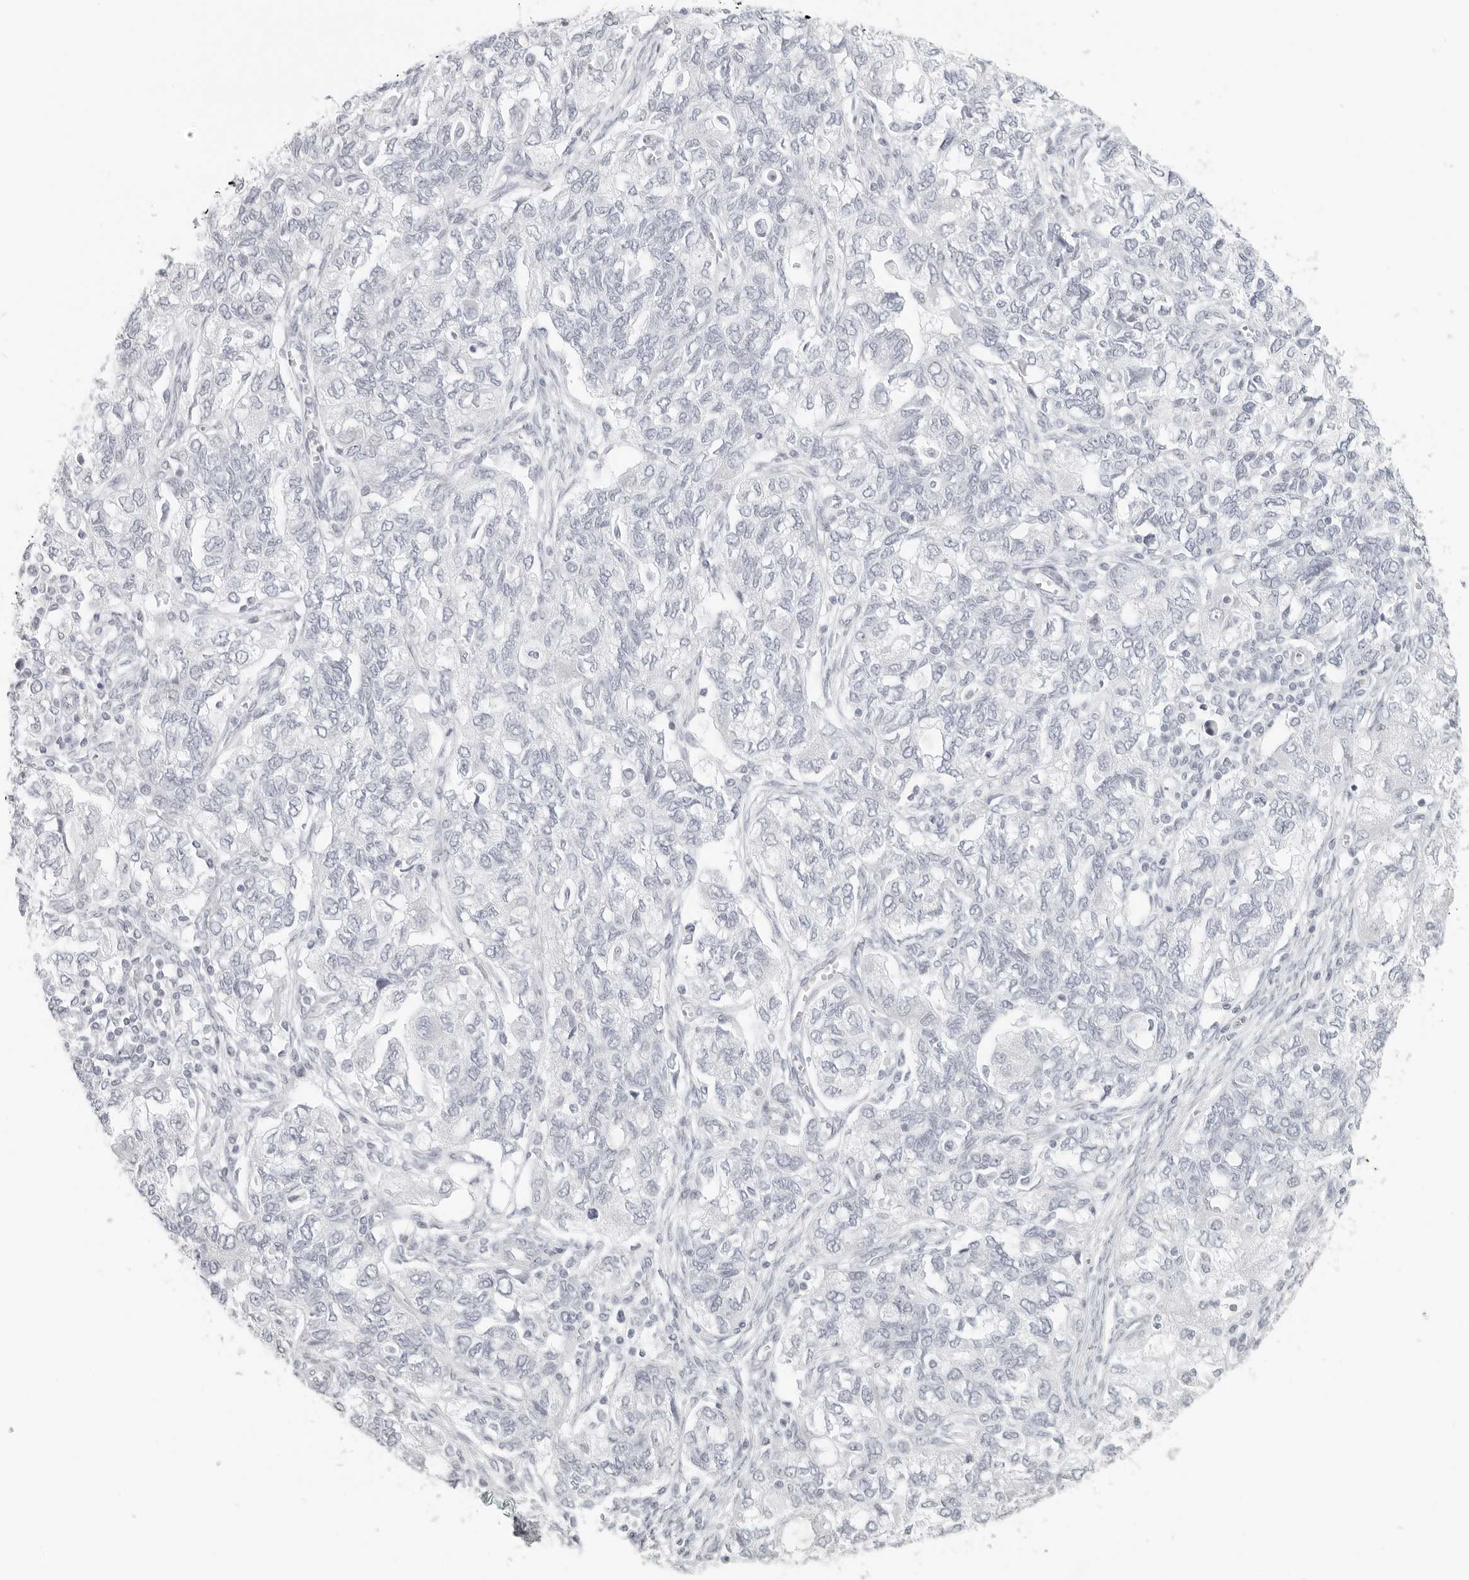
{"staining": {"intensity": "negative", "quantity": "none", "location": "none"}, "tissue": "ovarian cancer", "cell_type": "Tumor cells", "image_type": "cancer", "snomed": [{"axis": "morphology", "description": "Carcinoma, NOS"}, {"axis": "morphology", "description": "Cystadenocarcinoma, serous, NOS"}, {"axis": "topography", "description": "Ovary"}], "caption": "The image reveals no staining of tumor cells in ovarian cancer.", "gene": "RPS6KC1", "patient": {"sex": "female", "age": 69}}